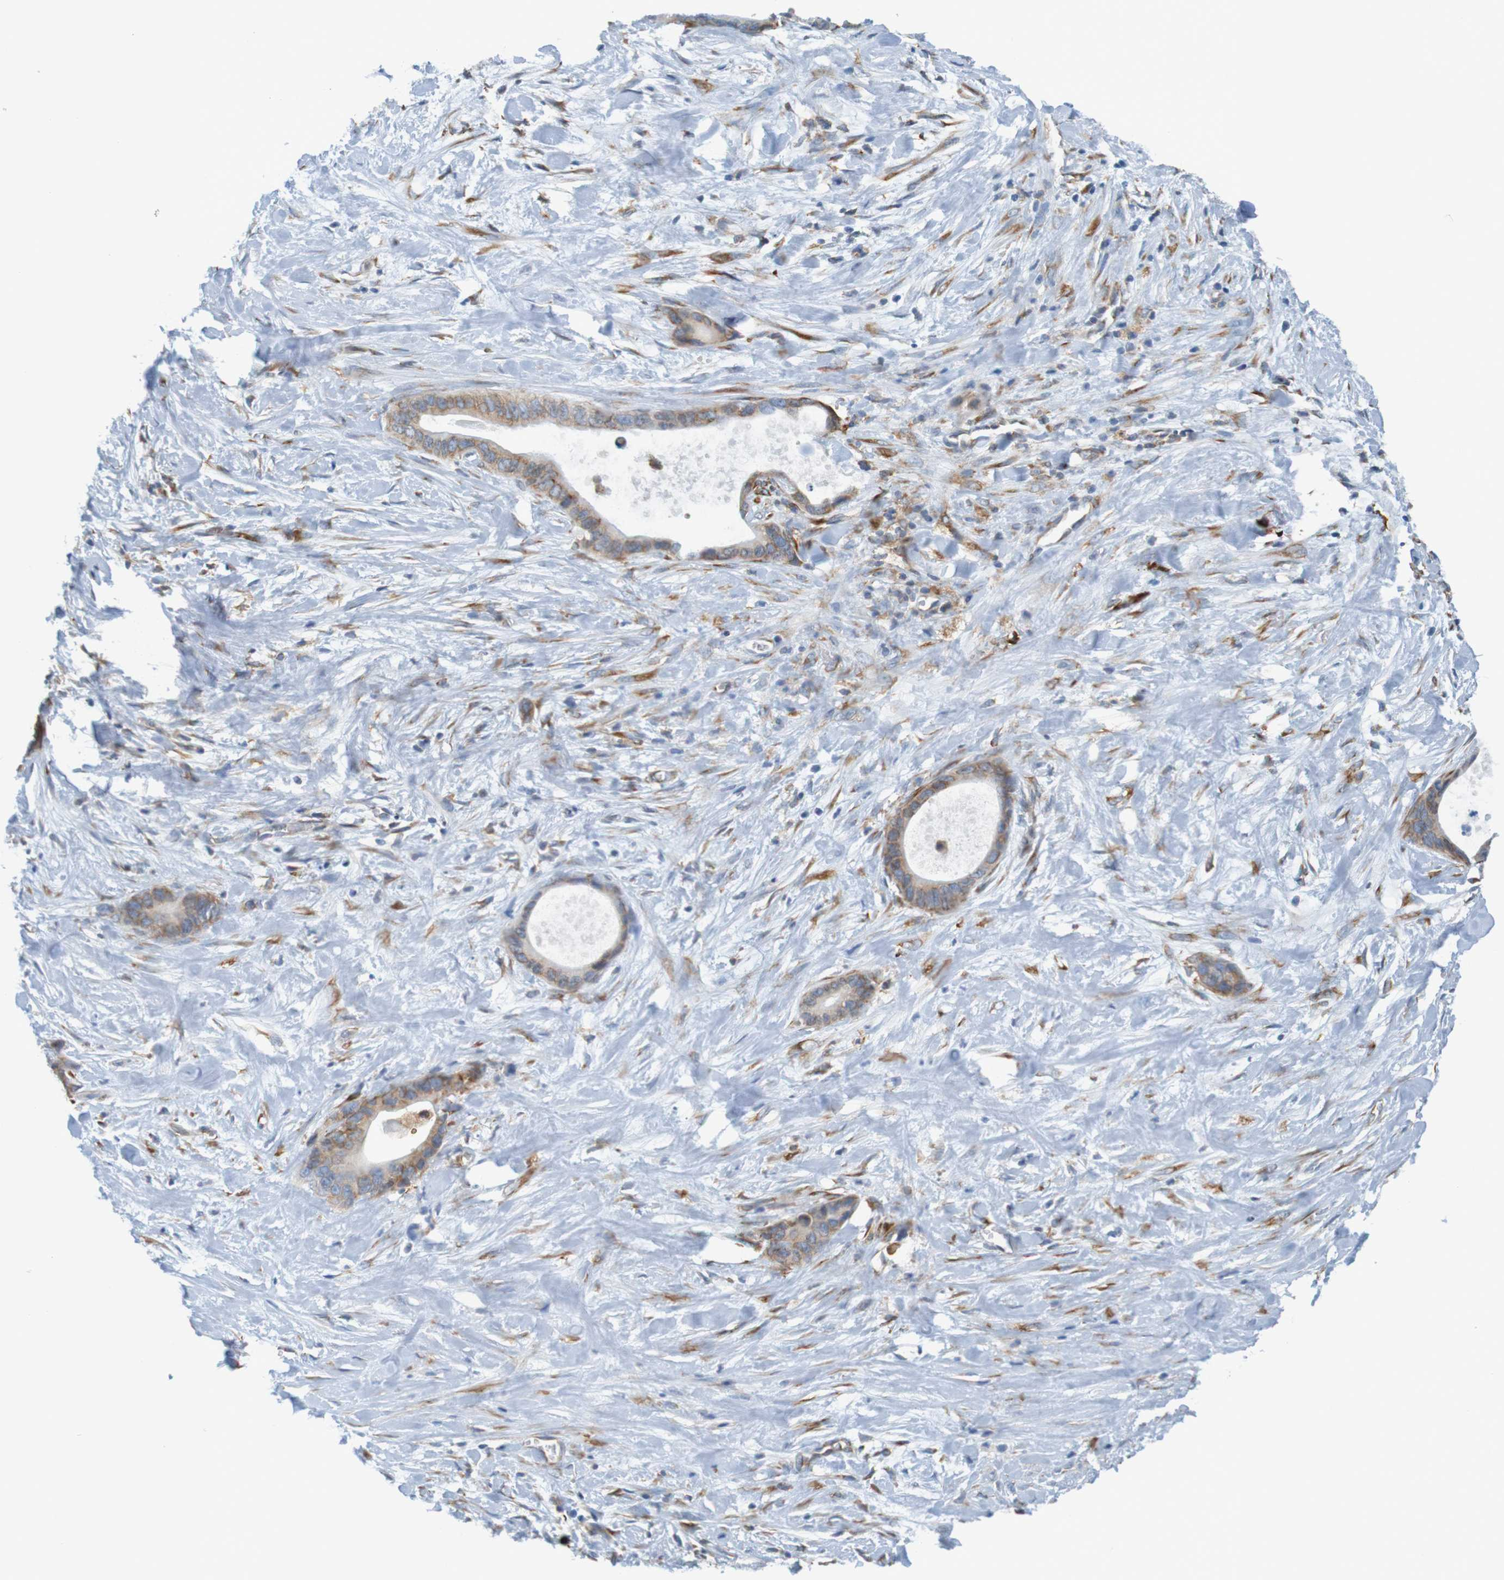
{"staining": {"intensity": "weak", "quantity": "25%-75%", "location": "cytoplasmic/membranous"}, "tissue": "liver cancer", "cell_type": "Tumor cells", "image_type": "cancer", "snomed": [{"axis": "morphology", "description": "Cholangiocarcinoma"}, {"axis": "topography", "description": "Liver"}], "caption": "Protein expression analysis of human liver cholangiocarcinoma reveals weak cytoplasmic/membranous staining in about 25%-75% of tumor cells.", "gene": "SSR1", "patient": {"sex": "female", "age": 55}}